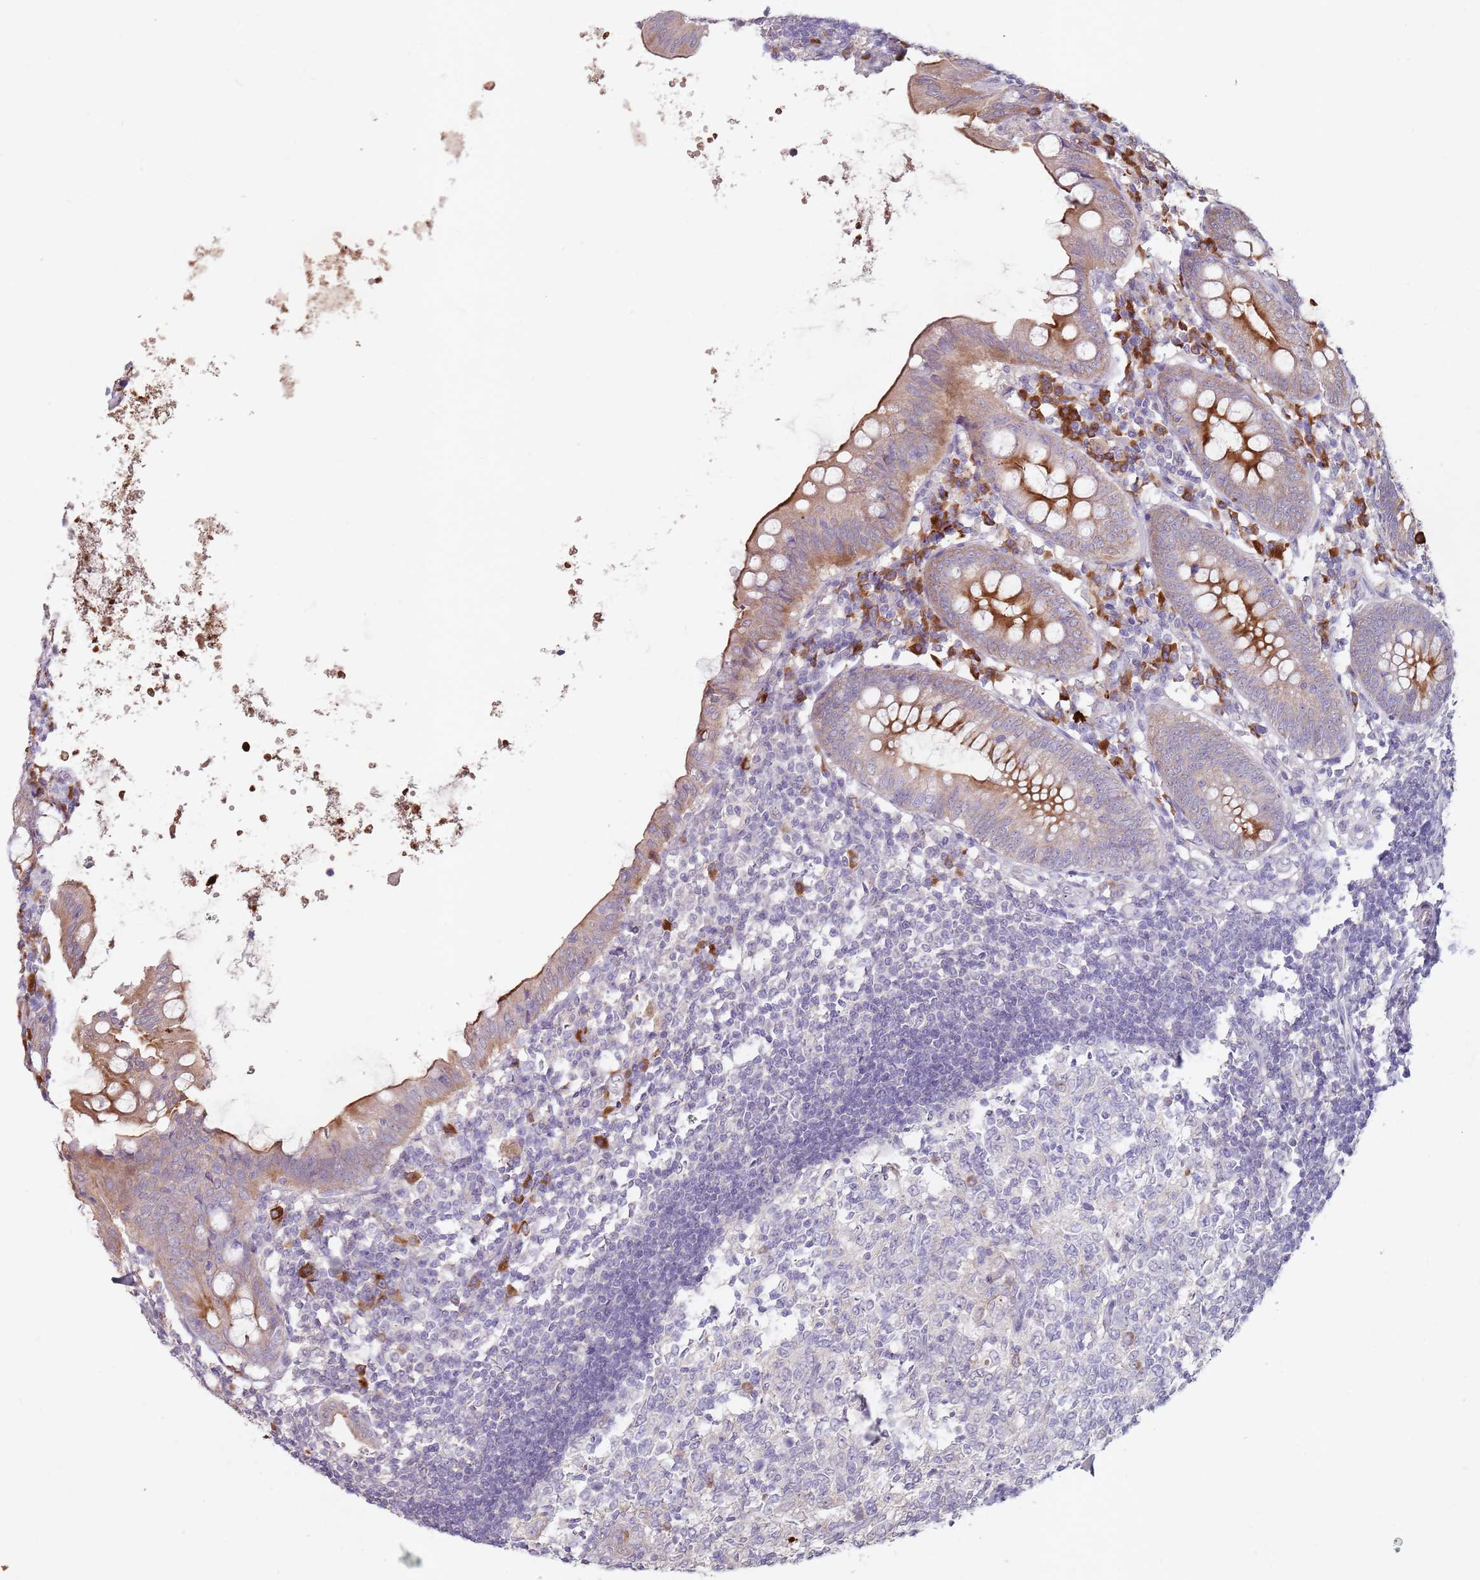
{"staining": {"intensity": "moderate", "quantity": "25%-75%", "location": "cytoplasmic/membranous"}, "tissue": "appendix", "cell_type": "Glandular cells", "image_type": "normal", "snomed": [{"axis": "morphology", "description": "Normal tissue, NOS"}, {"axis": "topography", "description": "Appendix"}], "caption": "Glandular cells show medium levels of moderate cytoplasmic/membranous staining in approximately 25%-75% of cells in unremarkable human appendix. (Stains: DAB in brown, nuclei in blue, Microscopy: brightfield microscopy at high magnification).", "gene": "STYK1", "patient": {"sex": "female", "age": 54}}